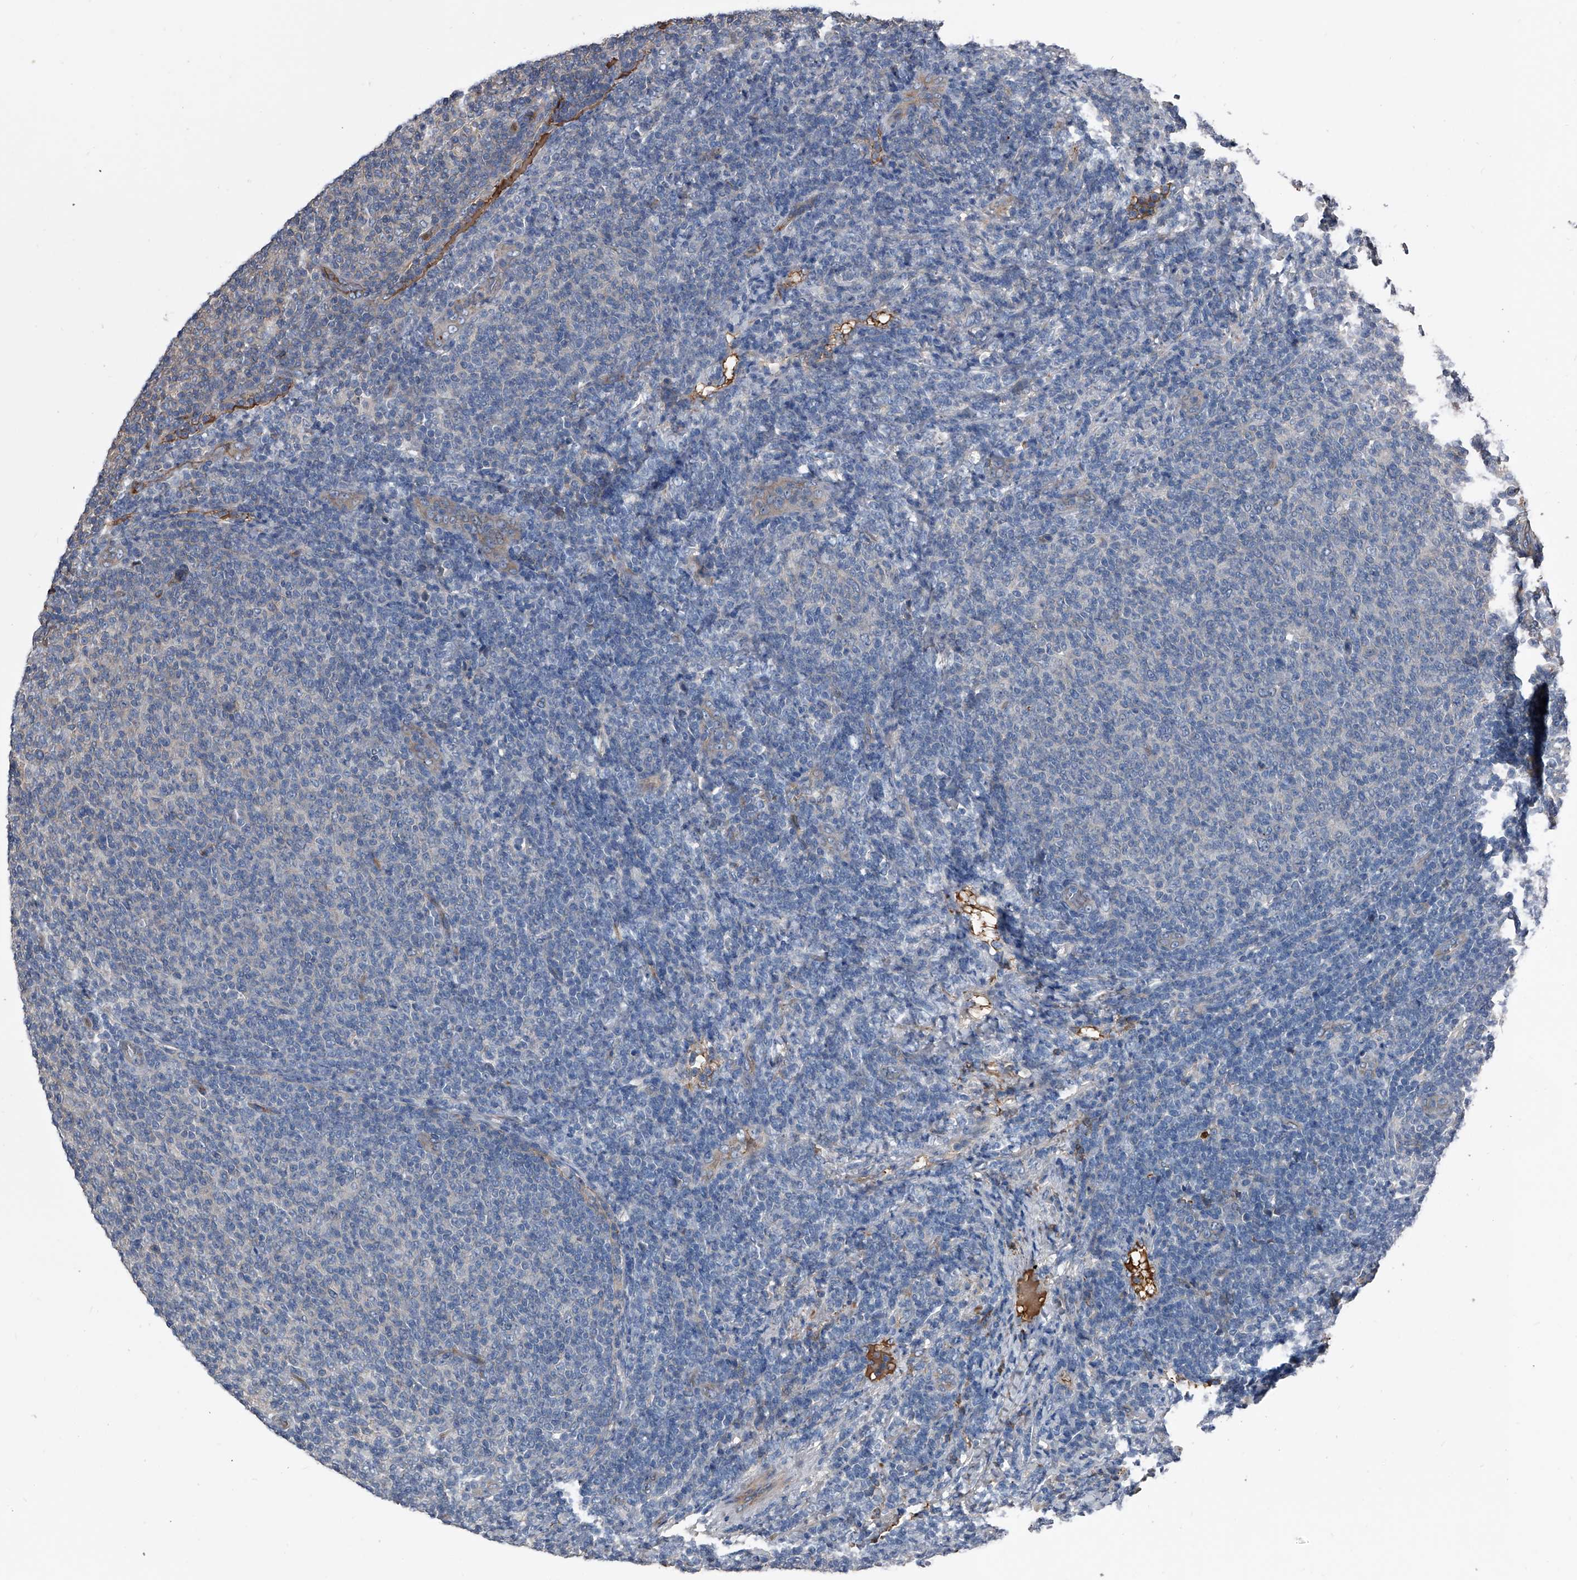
{"staining": {"intensity": "negative", "quantity": "none", "location": "none"}, "tissue": "lymphoma", "cell_type": "Tumor cells", "image_type": "cancer", "snomed": [{"axis": "morphology", "description": "Malignant lymphoma, non-Hodgkin's type, Low grade"}, {"axis": "topography", "description": "Lymph node"}], "caption": "This is an immunohistochemistry micrograph of human lymphoma. There is no staining in tumor cells.", "gene": "KIF13A", "patient": {"sex": "male", "age": 66}}